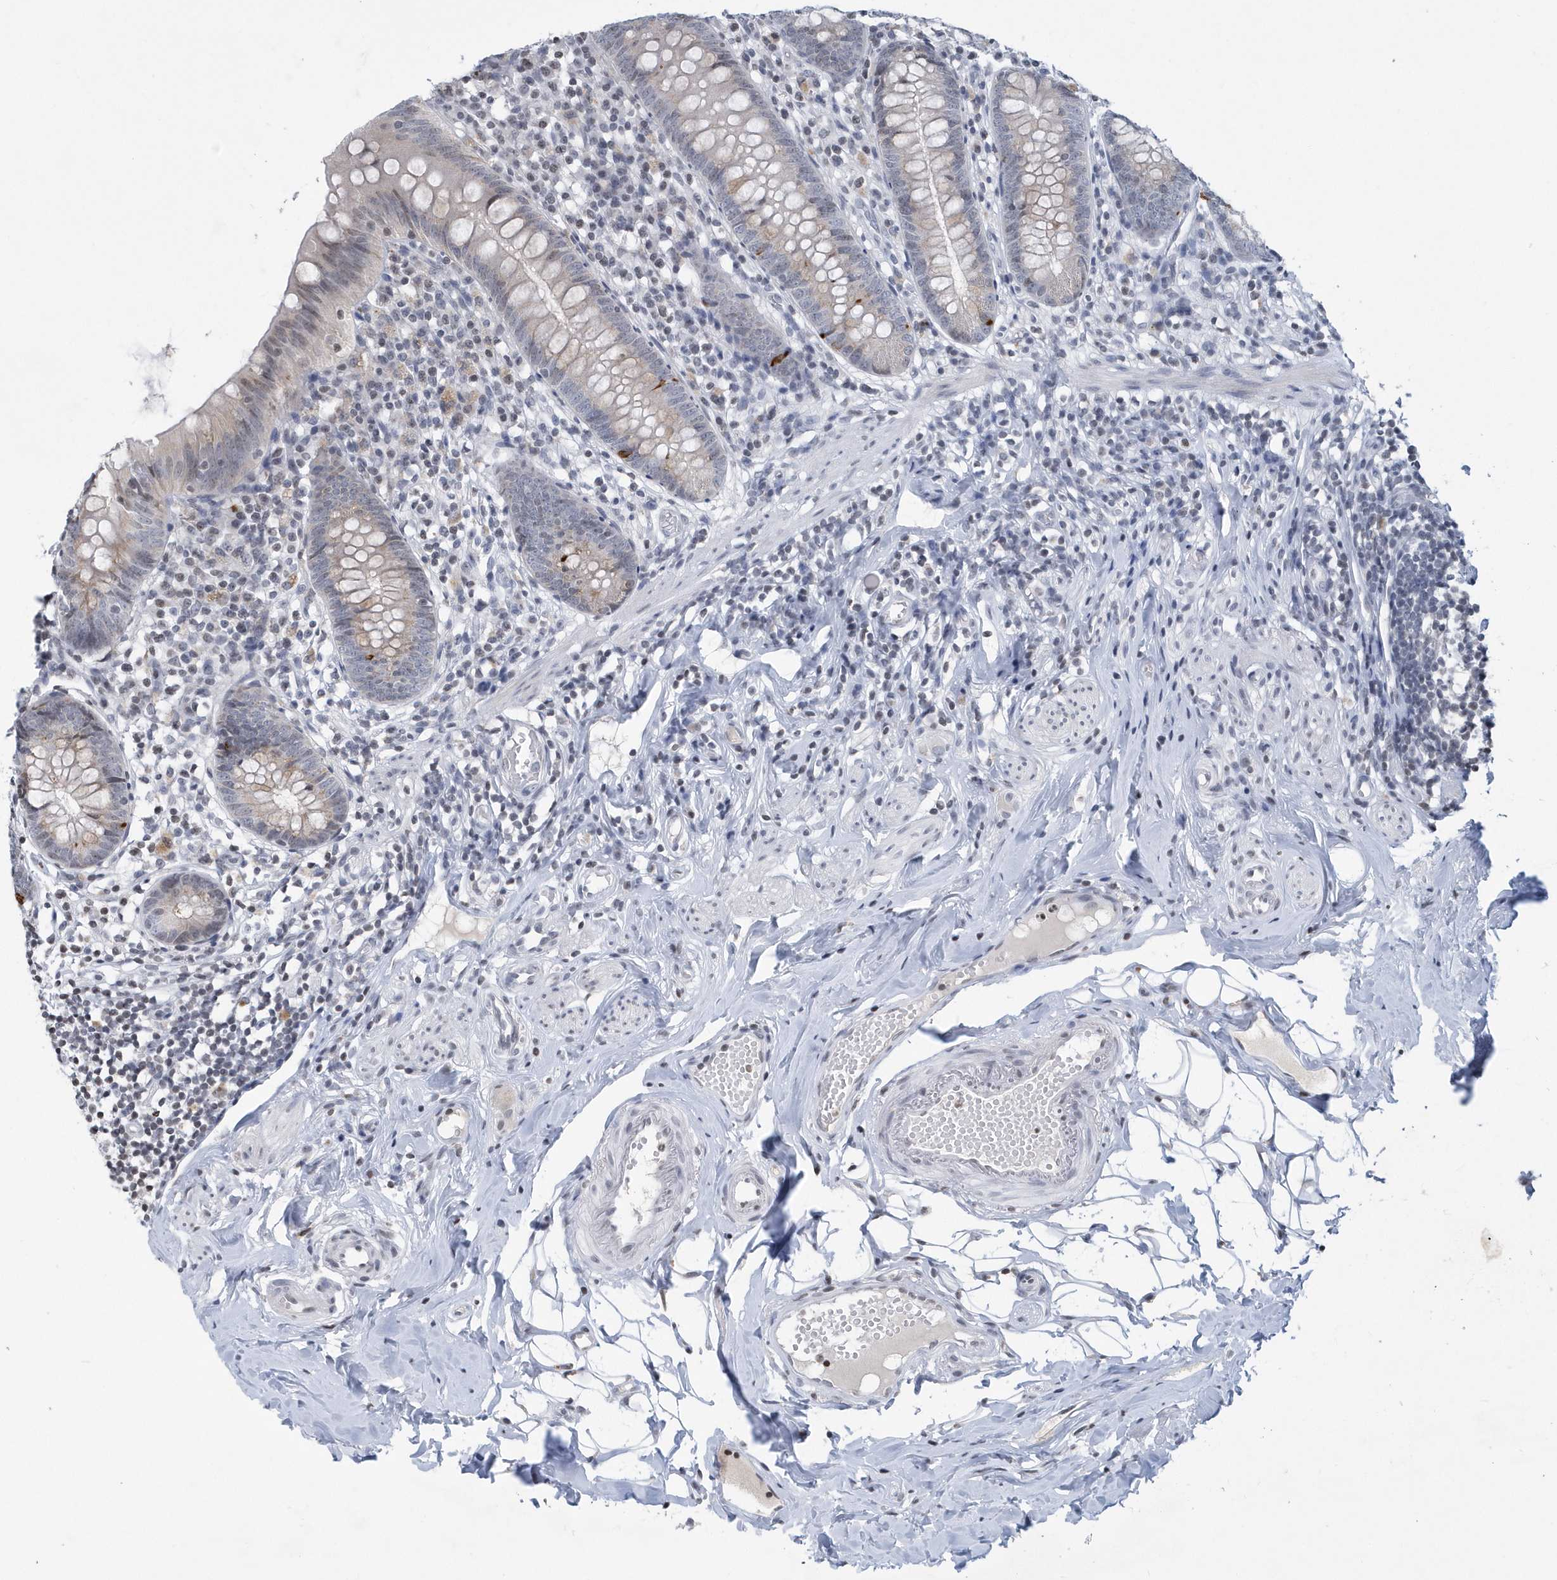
{"staining": {"intensity": "negative", "quantity": "none", "location": "none"}, "tissue": "appendix", "cell_type": "Glandular cells", "image_type": "normal", "snomed": [{"axis": "morphology", "description": "Normal tissue, NOS"}, {"axis": "topography", "description": "Appendix"}], "caption": "DAB (3,3'-diaminobenzidine) immunohistochemical staining of unremarkable human appendix exhibits no significant staining in glandular cells.", "gene": "VWA5B2", "patient": {"sex": "female", "age": 62}}